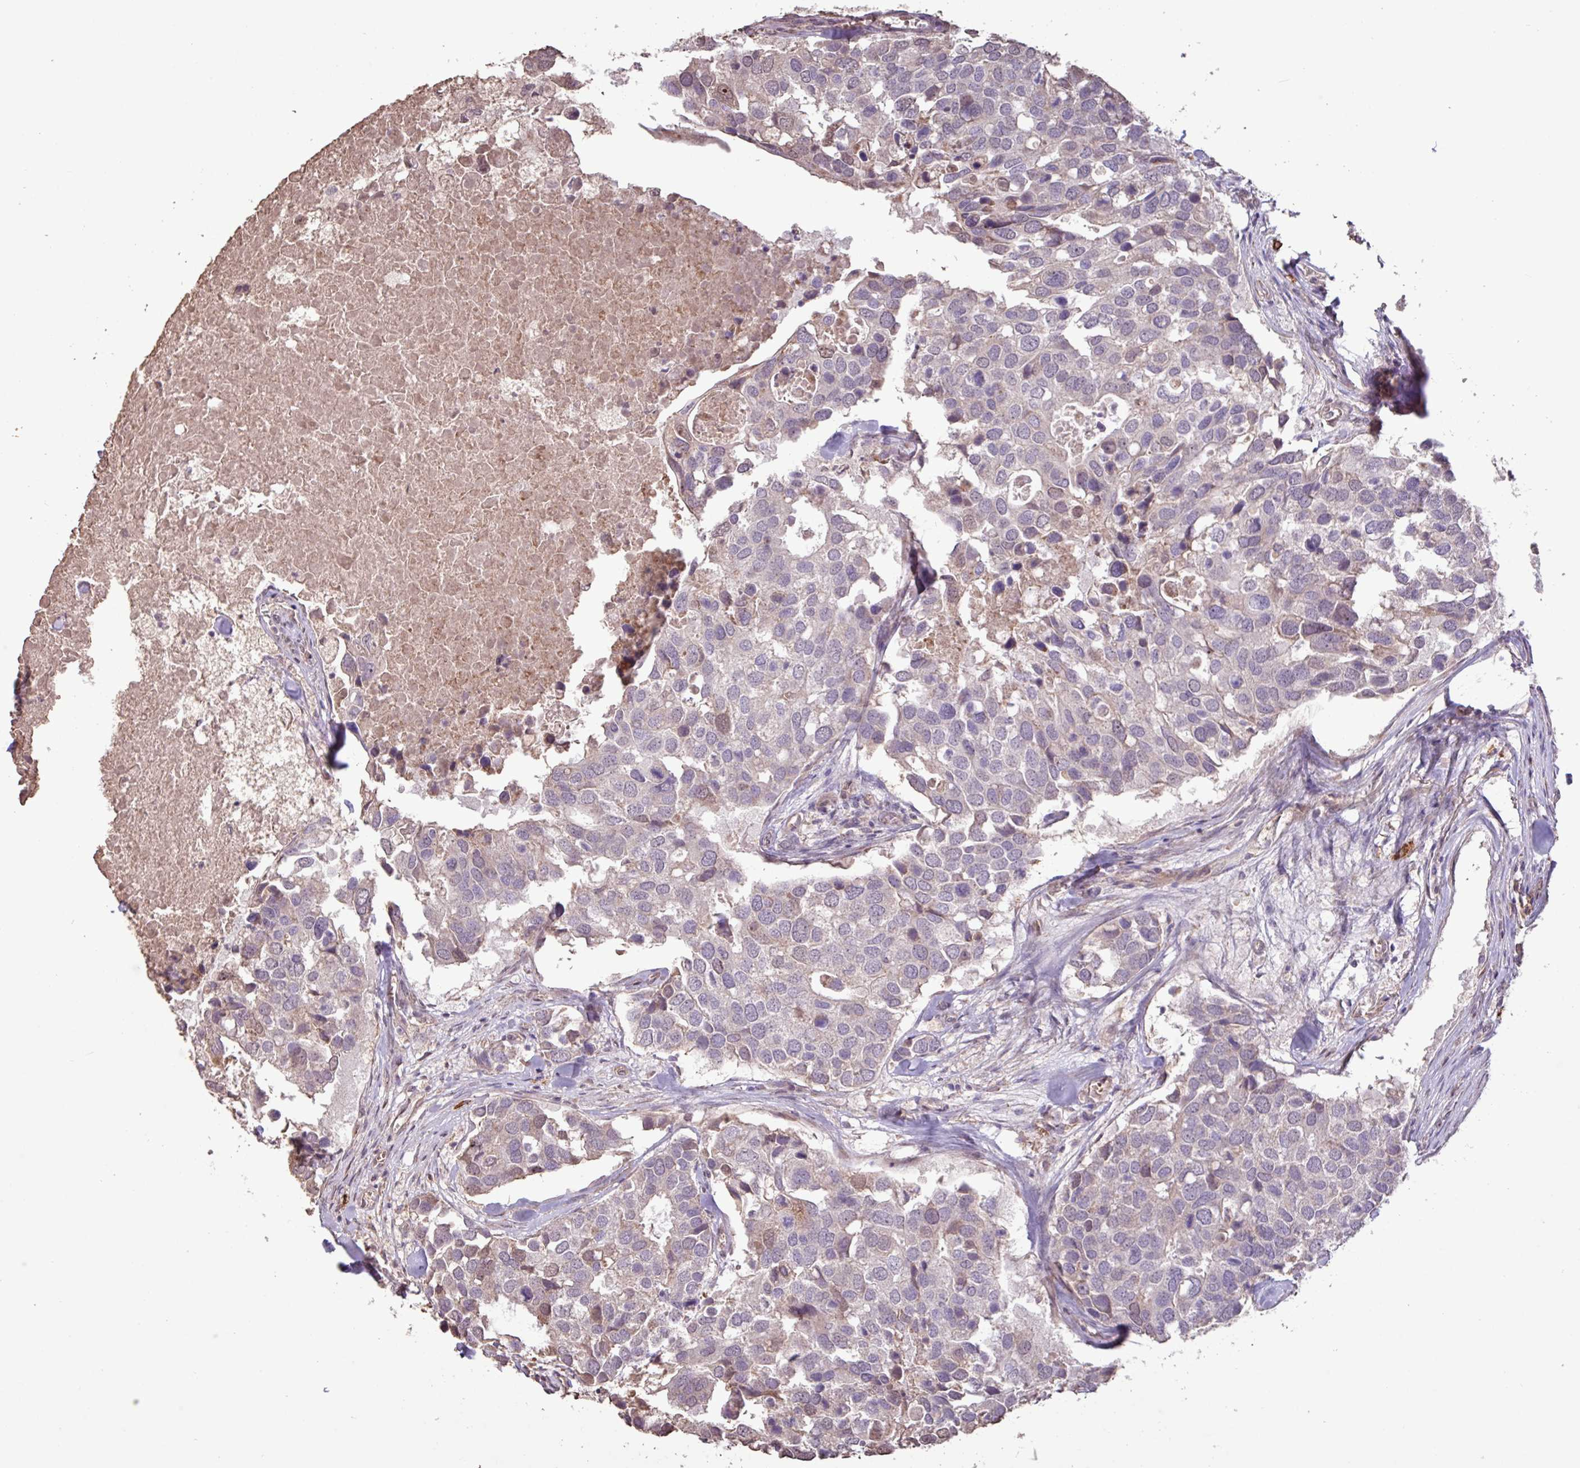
{"staining": {"intensity": "weak", "quantity": "<25%", "location": "nuclear"}, "tissue": "breast cancer", "cell_type": "Tumor cells", "image_type": "cancer", "snomed": [{"axis": "morphology", "description": "Duct carcinoma"}, {"axis": "topography", "description": "Breast"}], "caption": "Tumor cells show no significant staining in breast invasive ductal carcinoma.", "gene": "L3MBTL3", "patient": {"sex": "female", "age": 83}}